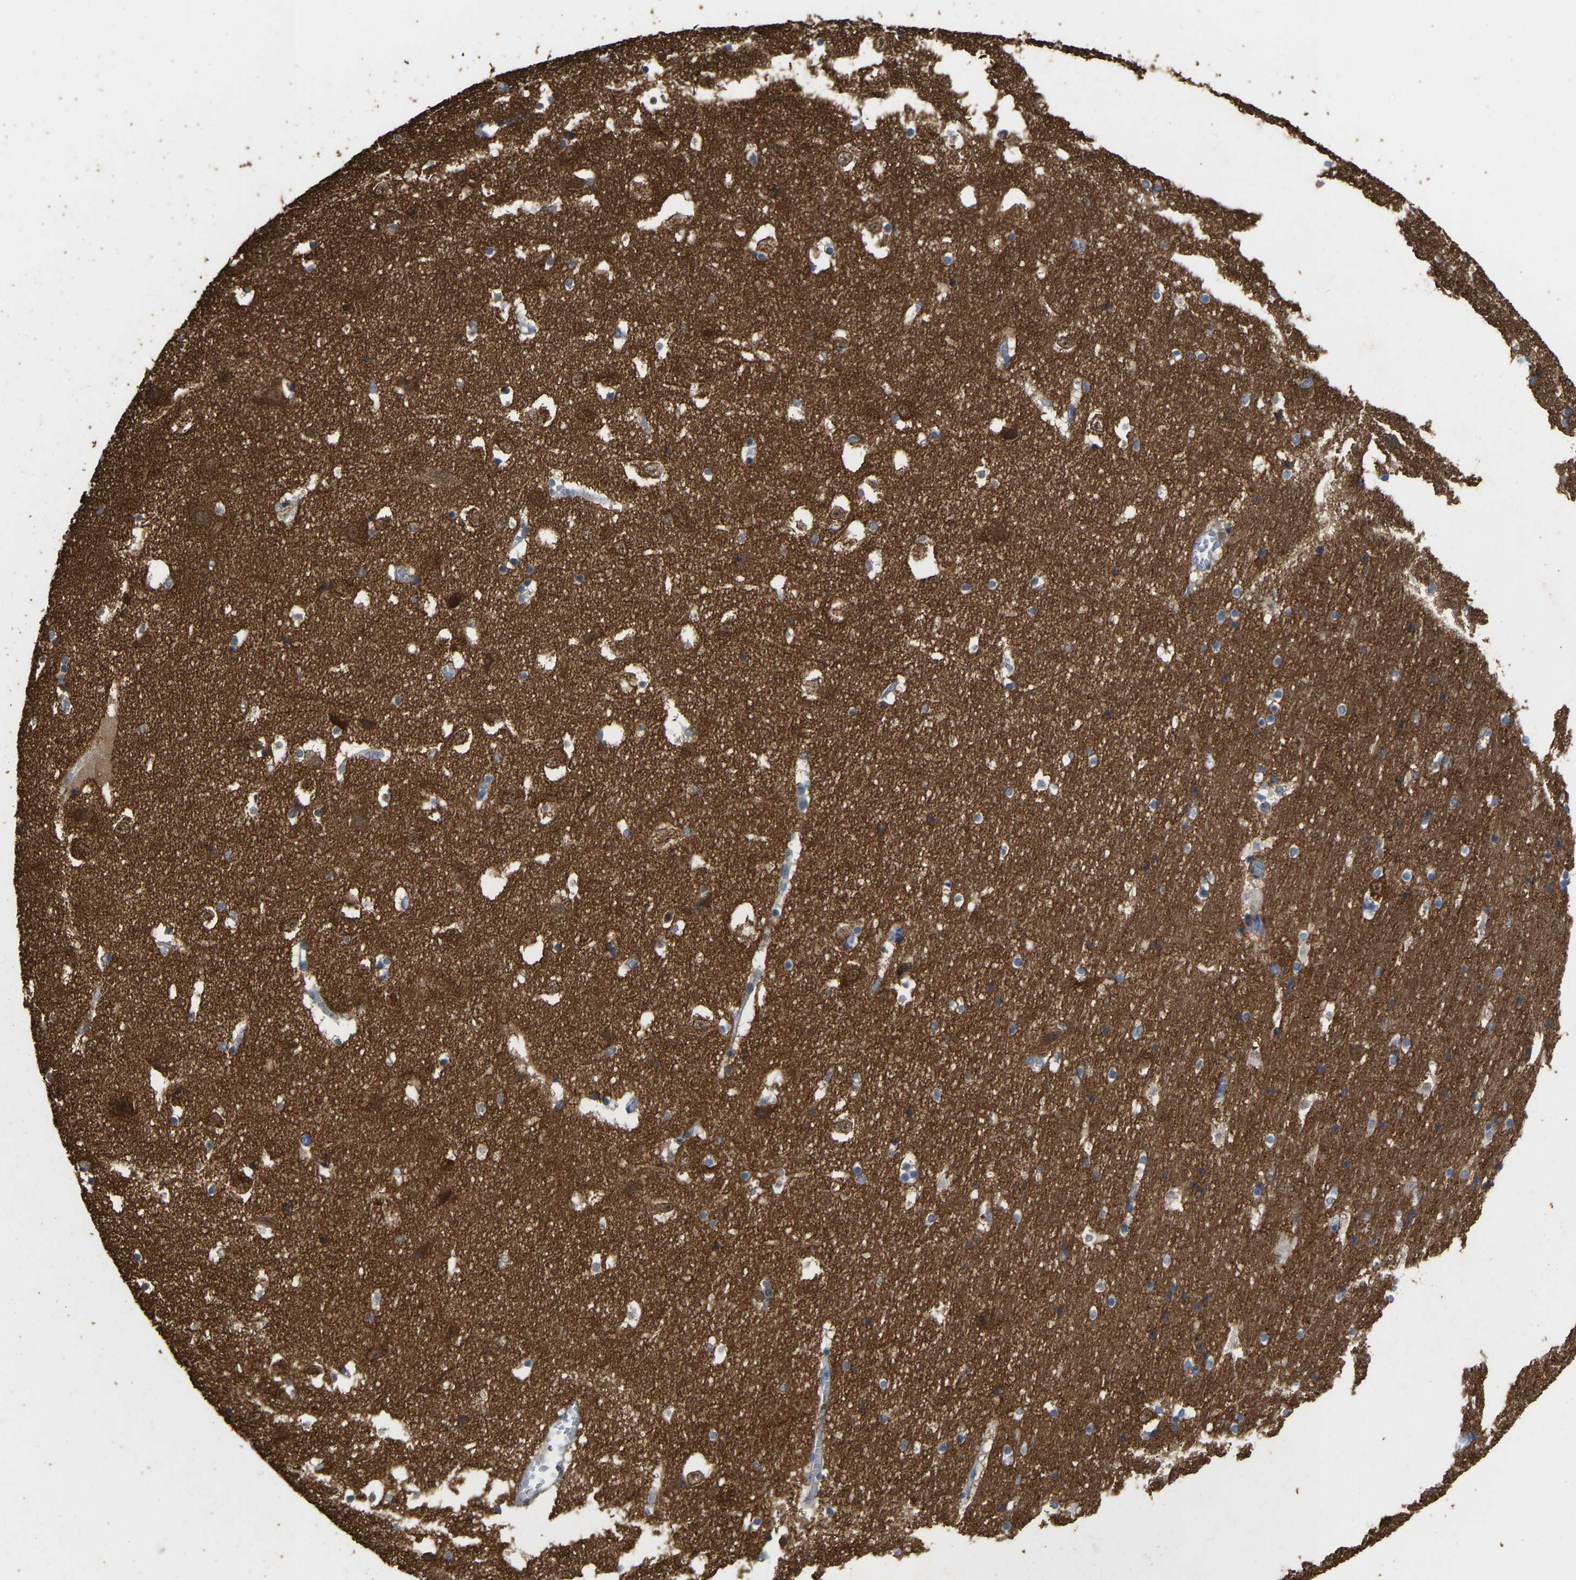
{"staining": {"intensity": "moderate", "quantity": "<25%", "location": "cytoplasmic/membranous"}, "tissue": "hippocampus", "cell_type": "Glial cells", "image_type": "normal", "snomed": [{"axis": "morphology", "description": "Normal tissue, NOS"}, {"axis": "topography", "description": "Hippocampus"}], "caption": "Protein expression analysis of unremarkable hippocampus displays moderate cytoplasmic/membranous expression in about <25% of glial cells.", "gene": "NCS1", "patient": {"sex": "male", "age": 45}}